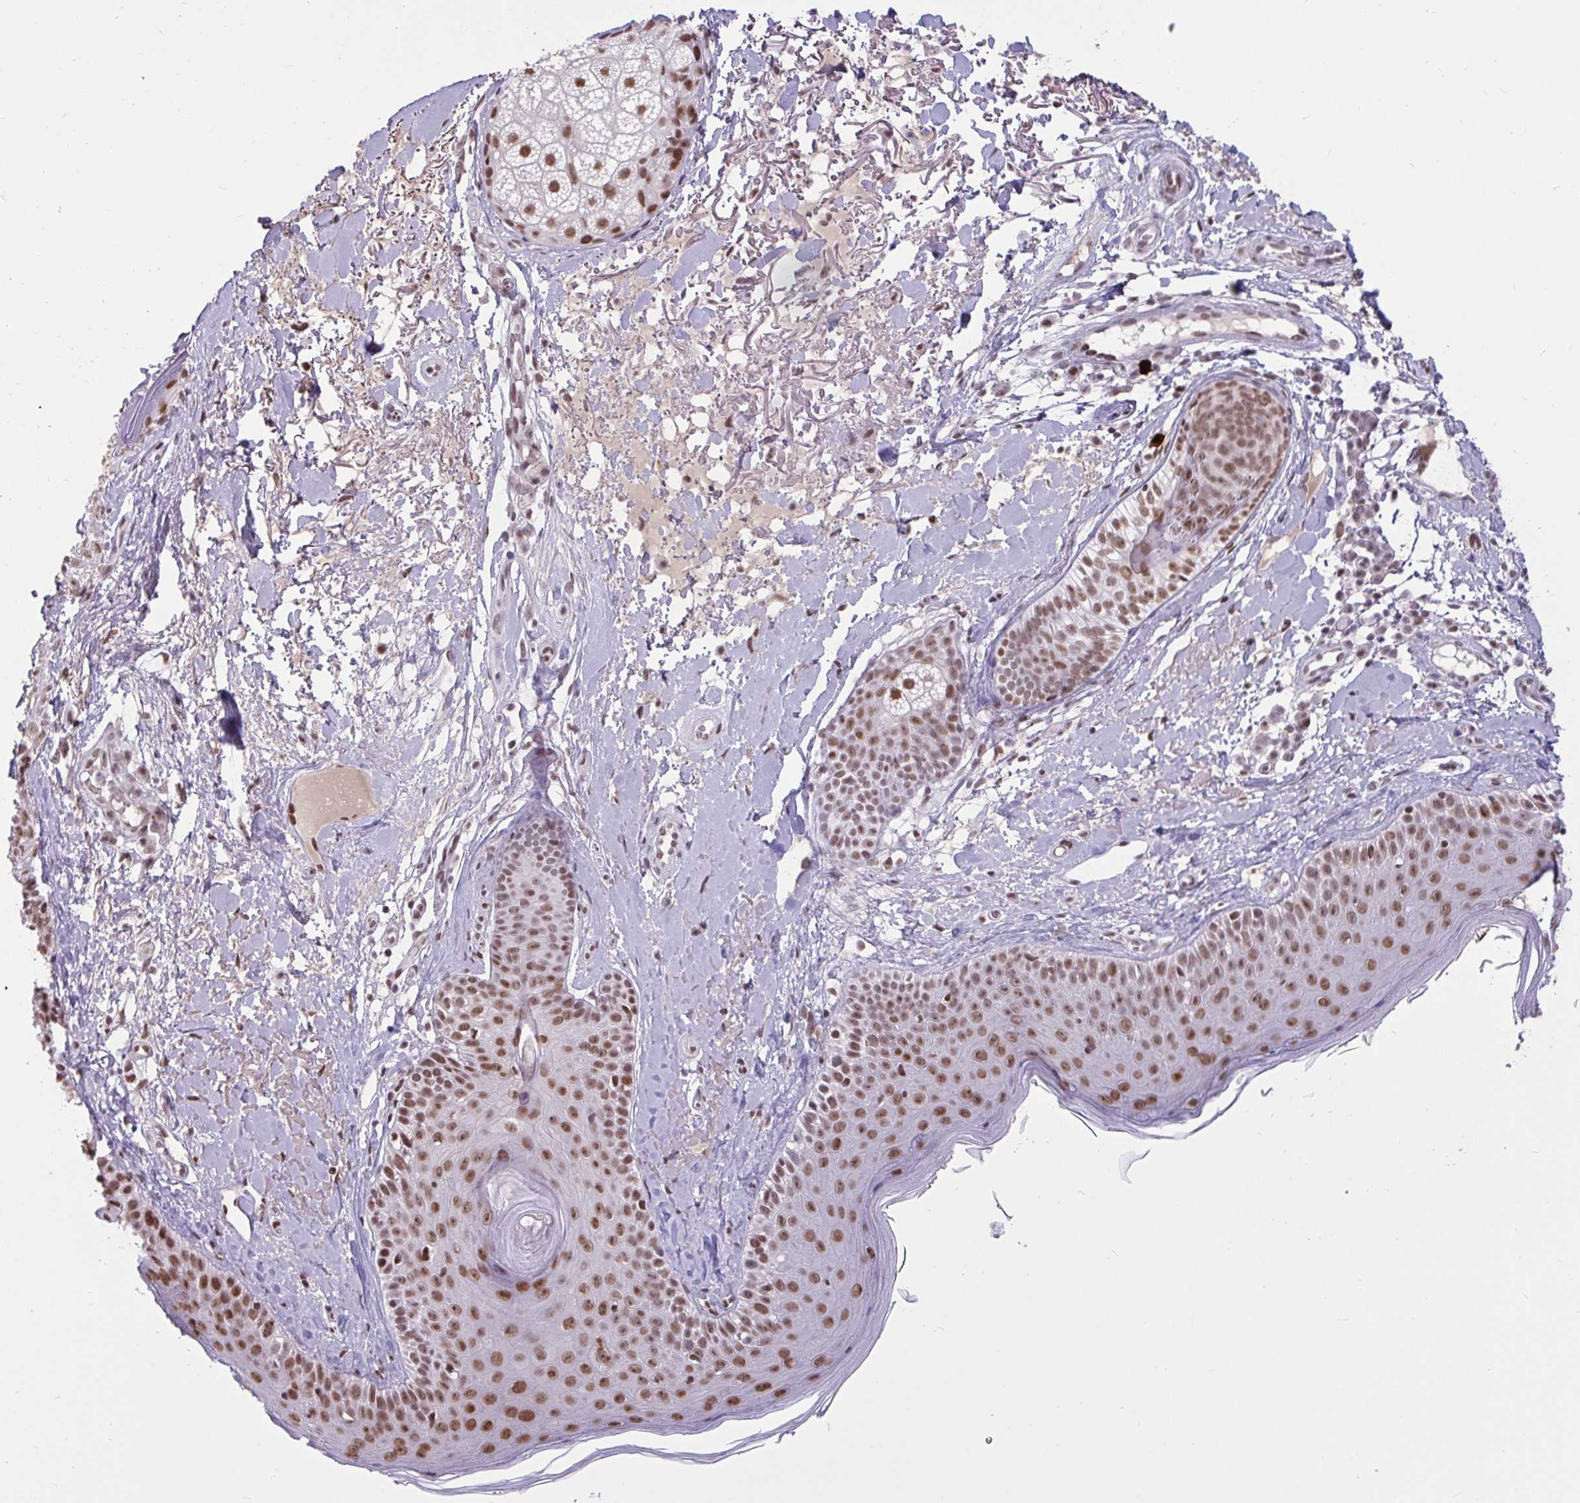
{"staining": {"intensity": "moderate", "quantity": "25%-75%", "location": "nuclear"}, "tissue": "skin", "cell_type": "Fibroblasts", "image_type": "normal", "snomed": [{"axis": "morphology", "description": "Normal tissue, NOS"}, {"axis": "topography", "description": "Skin"}], "caption": "Protein analysis of benign skin displays moderate nuclear positivity in approximately 25%-75% of fibroblasts.", "gene": "CBFA2T2", "patient": {"sex": "male", "age": 73}}